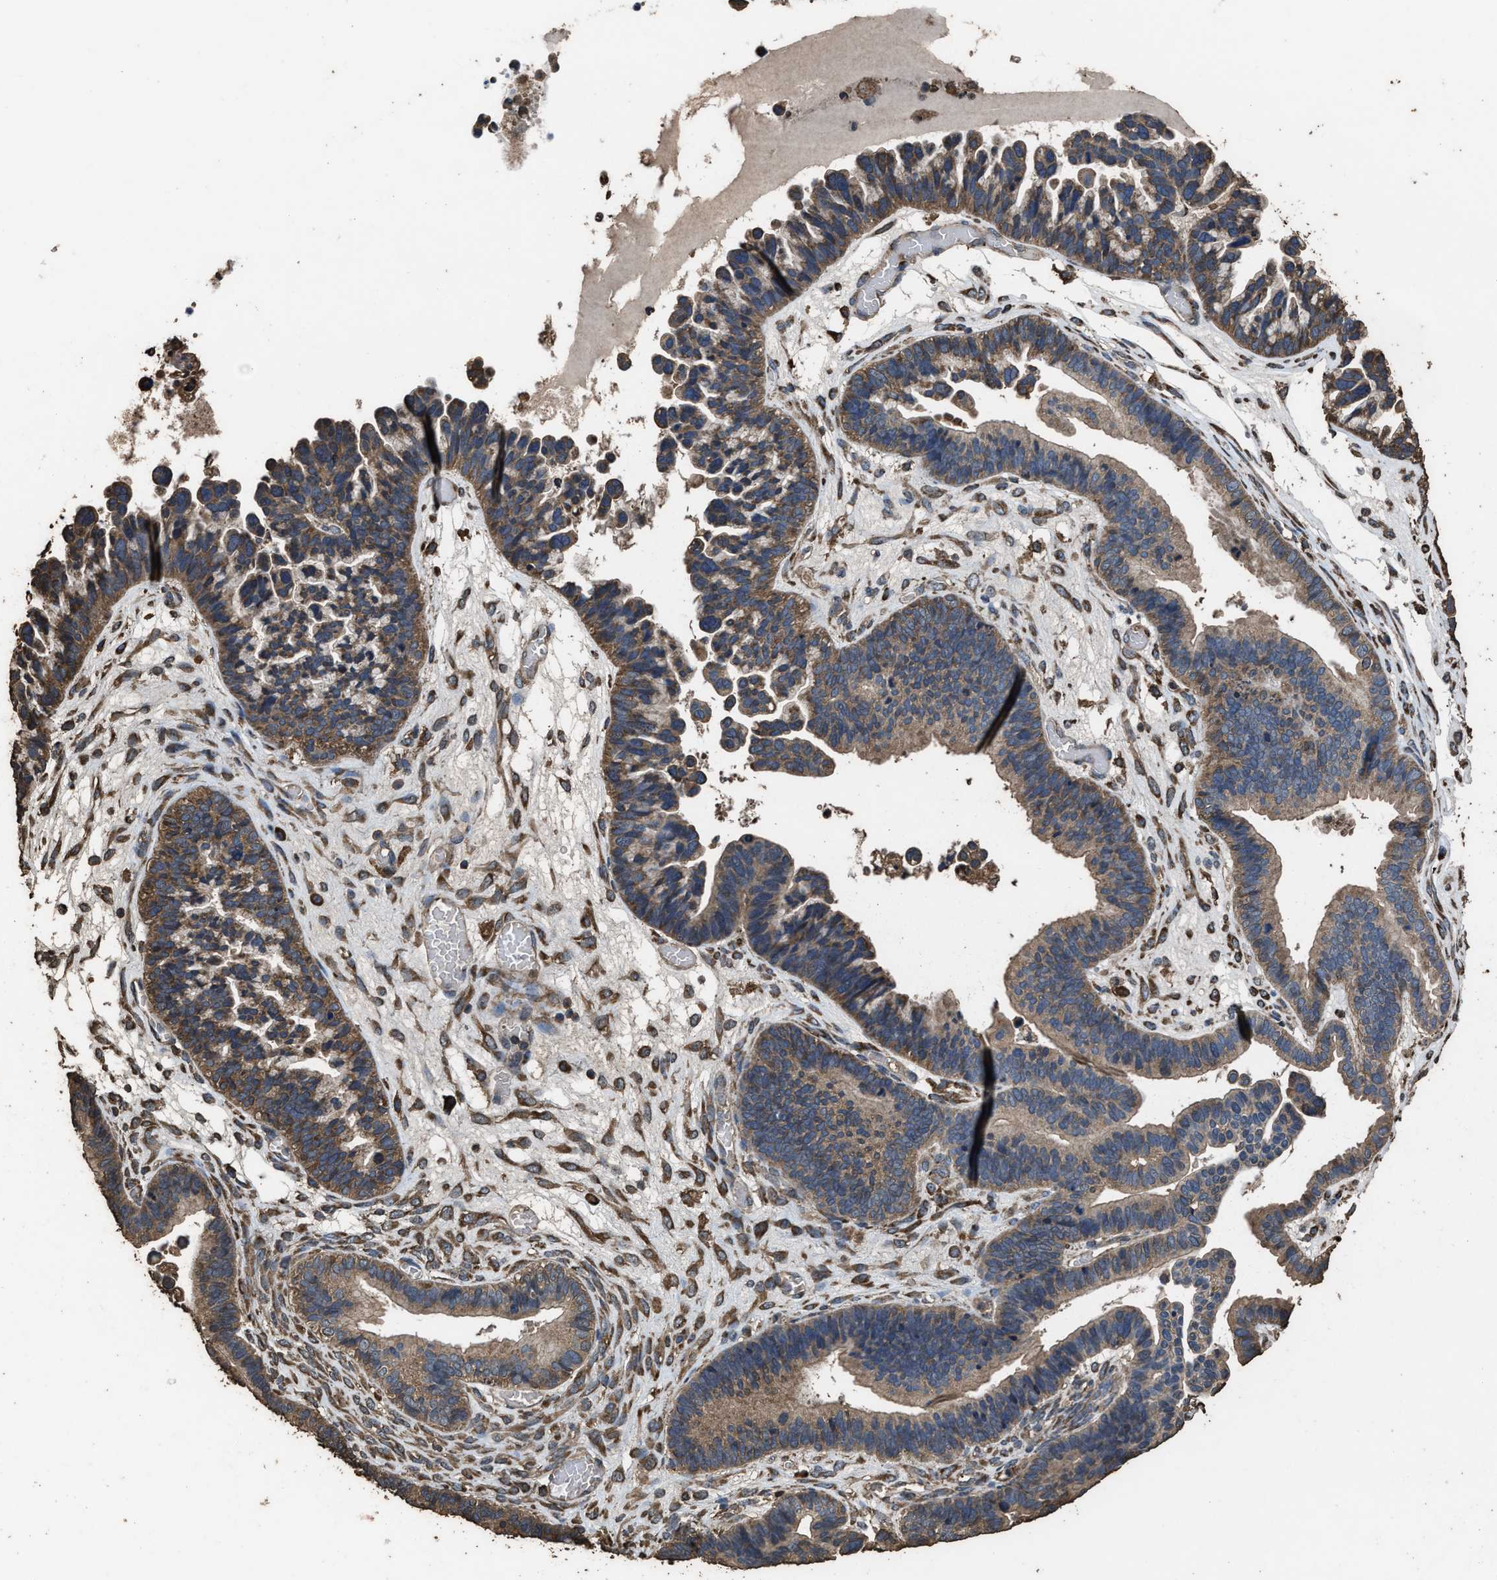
{"staining": {"intensity": "moderate", "quantity": ">75%", "location": "cytoplasmic/membranous"}, "tissue": "ovarian cancer", "cell_type": "Tumor cells", "image_type": "cancer", "snomed": [{"axis": "morphology", "description": "Cystadenocarcinoma, serous, NOS"}, {"axis": "topography", "description": "Ovary"}], "caption": "Immunohistochemistry micrograph of human ovarian cancer stained for a protein (brown), which reveals medium levels of moderate cytoplasmic/membranous positivity in about >75% of tumor cells.", "gene": "ZMYND19", "patient": {"sex": "female", "age": 56}}